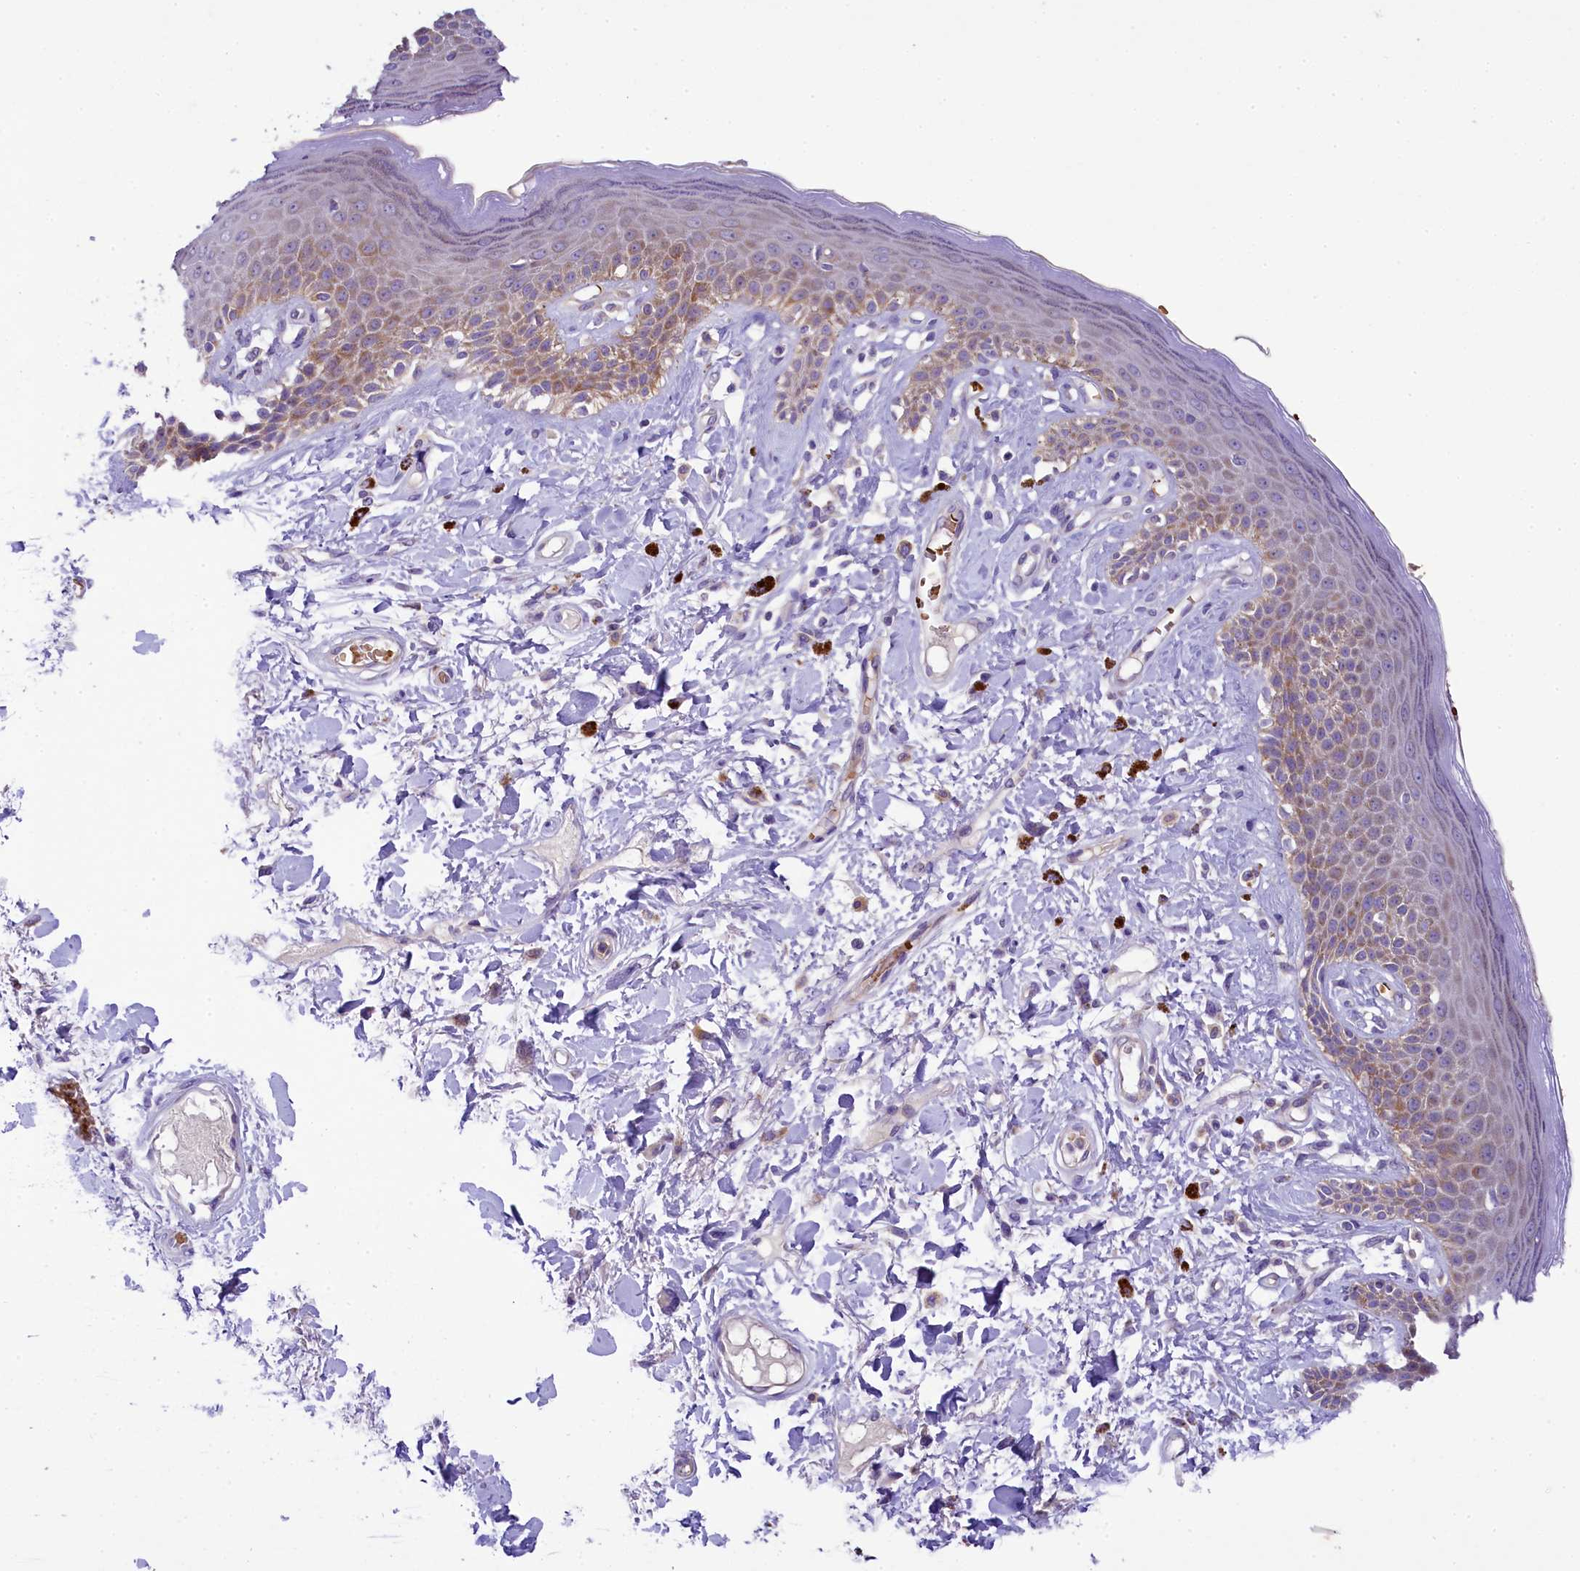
{"staining": {"intensity": "moderate", "quantity": "25%-75%", "location": "cytoplasmic/membranous"}, "tissue": "skin", "cell_type": "Epidermal cells", "image_type": "normal", "snomed": [{"axis": "morphology", "description": "Normal tissue, NOS"}, {"axis": "topography", "description": "Anal"}], "caption": "Brown immunohistochemical staining in unremarkable human skin exhibits moderate cytoplasmic/membranous expression in approximately 25%-75% of epidermal cells.", "gene": "LARP4", "patient": {"sex": "female", "age": 78}}